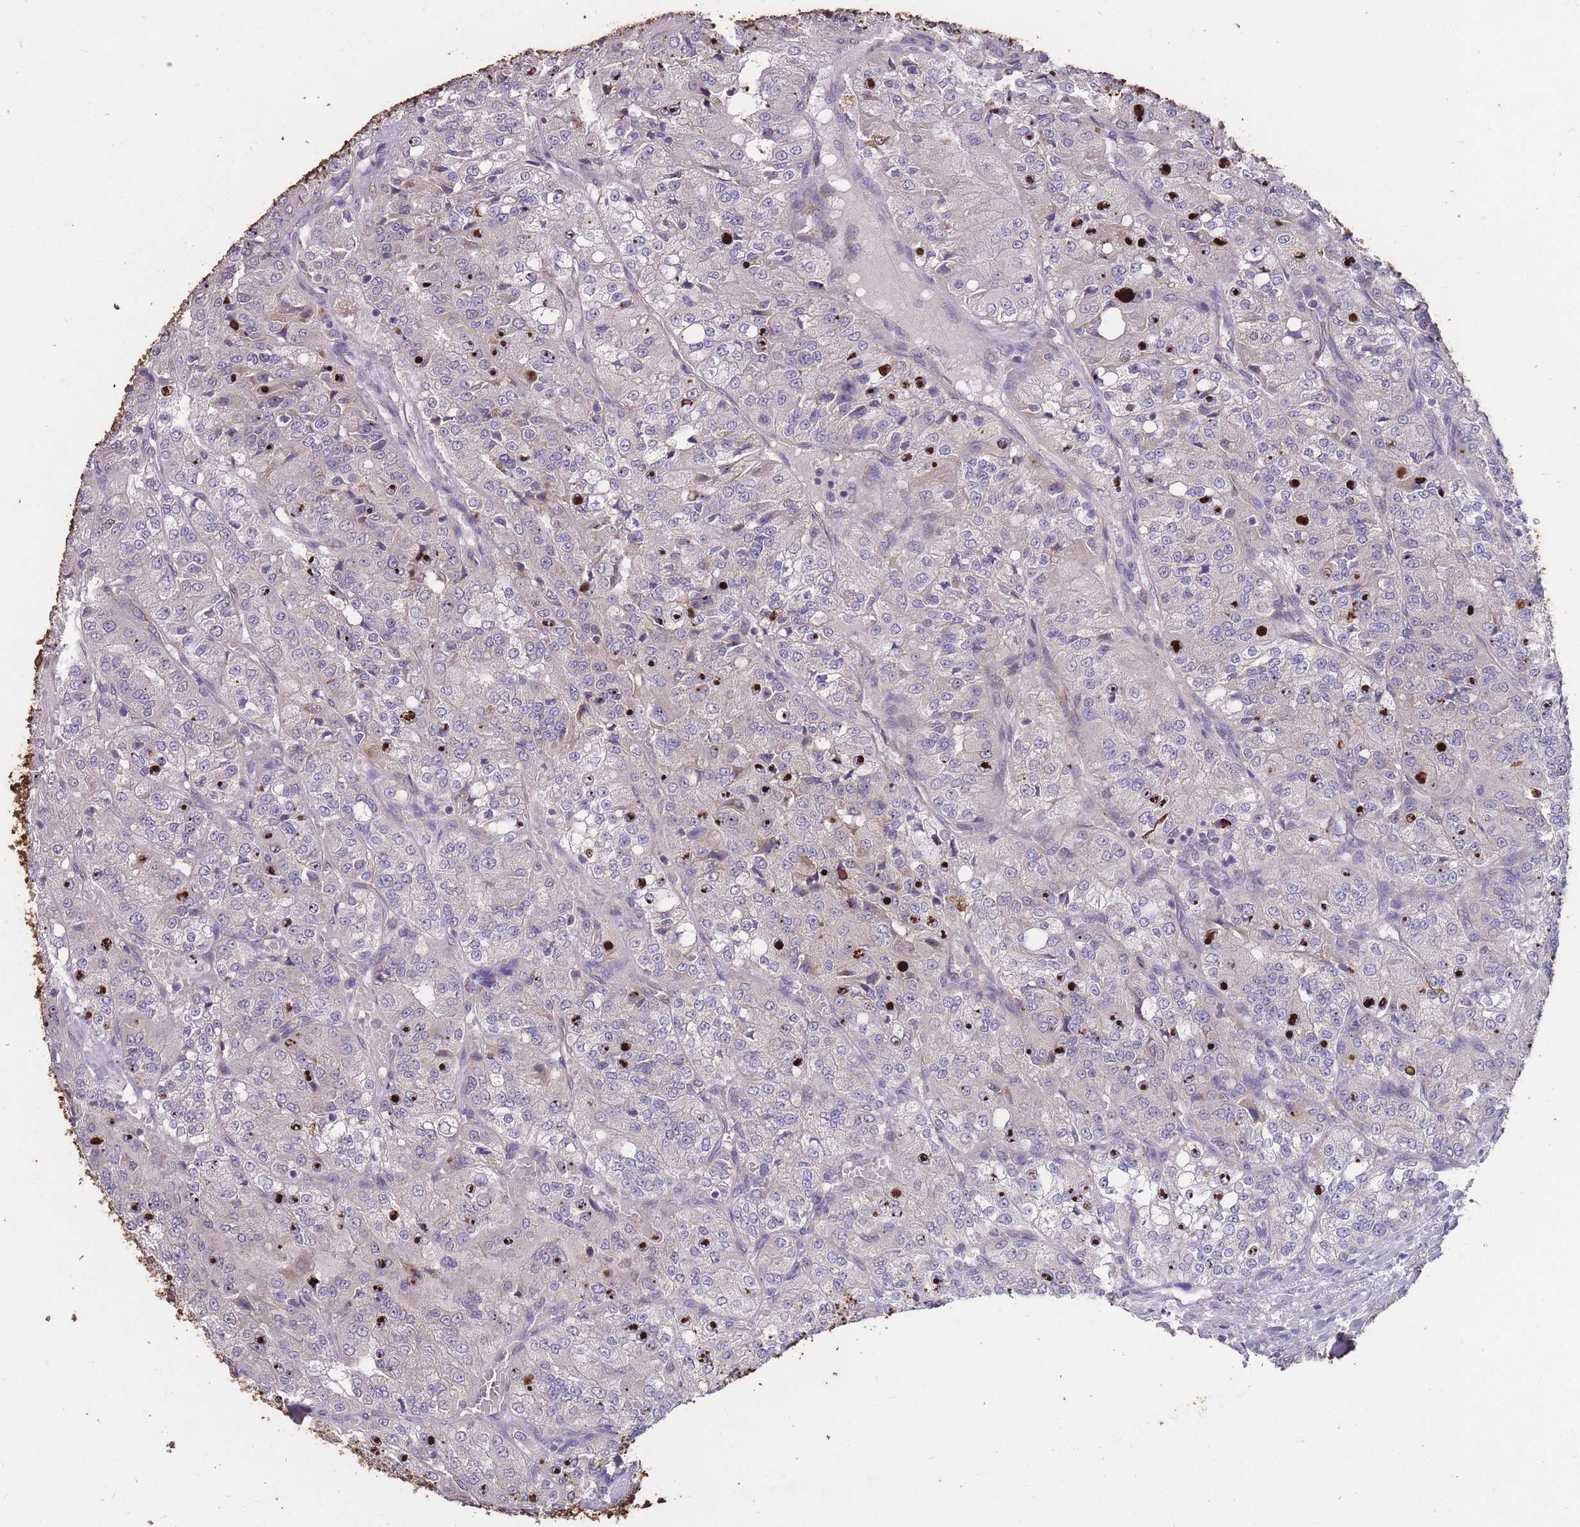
{"staining": {"intensity": "negative", "quantity": "none", "location": "none"}, "tissue": "renal cancer", "cell_type": "Tumor cells", "image_type": "cancer", "snomed": [{"axis": "morphology", "description": "Adenocarcinoma, NOS"}, {"axis": "topography", "description": "Kidney"}], "caption": "There is no significant expression in tumor cells of renal cancer (adenocarcinoma).", "gene": "STIM2", "patient": {"sex": "female", "age": 63}}